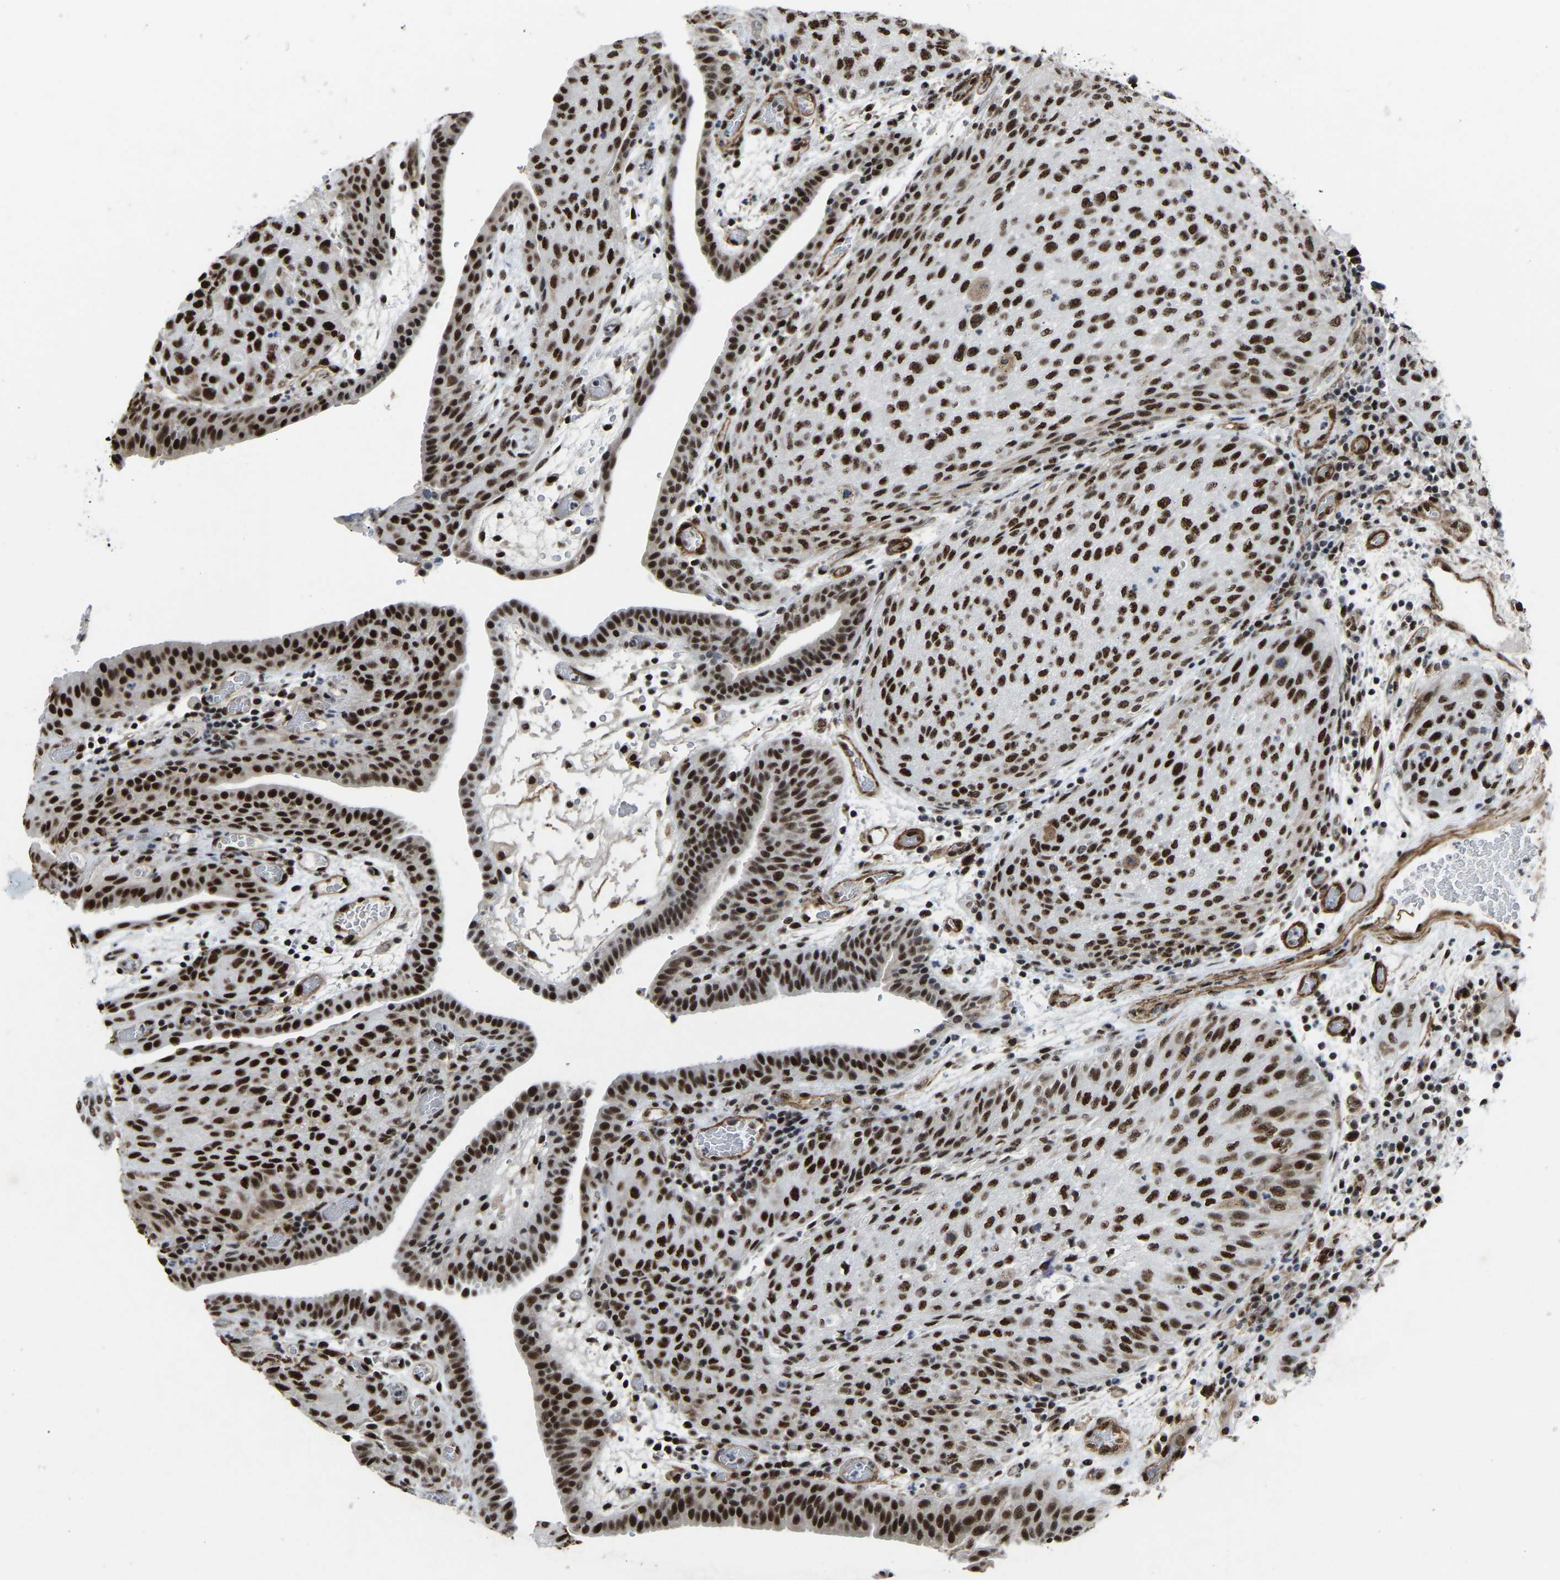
{"staining": {"intensity": "strong", "quantity": ">75%", "location": "nuclear"}, "tissue": "urothelial cancer", "cell_type": "Tumor cells", "image_type": "cancer", "snomed": [{"axis": "morphology", "description": "Urothelial carcinoma, Low grade"}, {"axis": "morphology", "description": "Urothelial carcinoma, High grade"}, {"axis": "topography", "description": "Urinary bladder"}], "caption": "There is high levels of strong nuclear staining in tumor cells of urothelial cancer, as demonstrated by immunohistochemical staining (brown color).", "gene": "DDX5", "patient": {"sex": "male", "age": 35}}